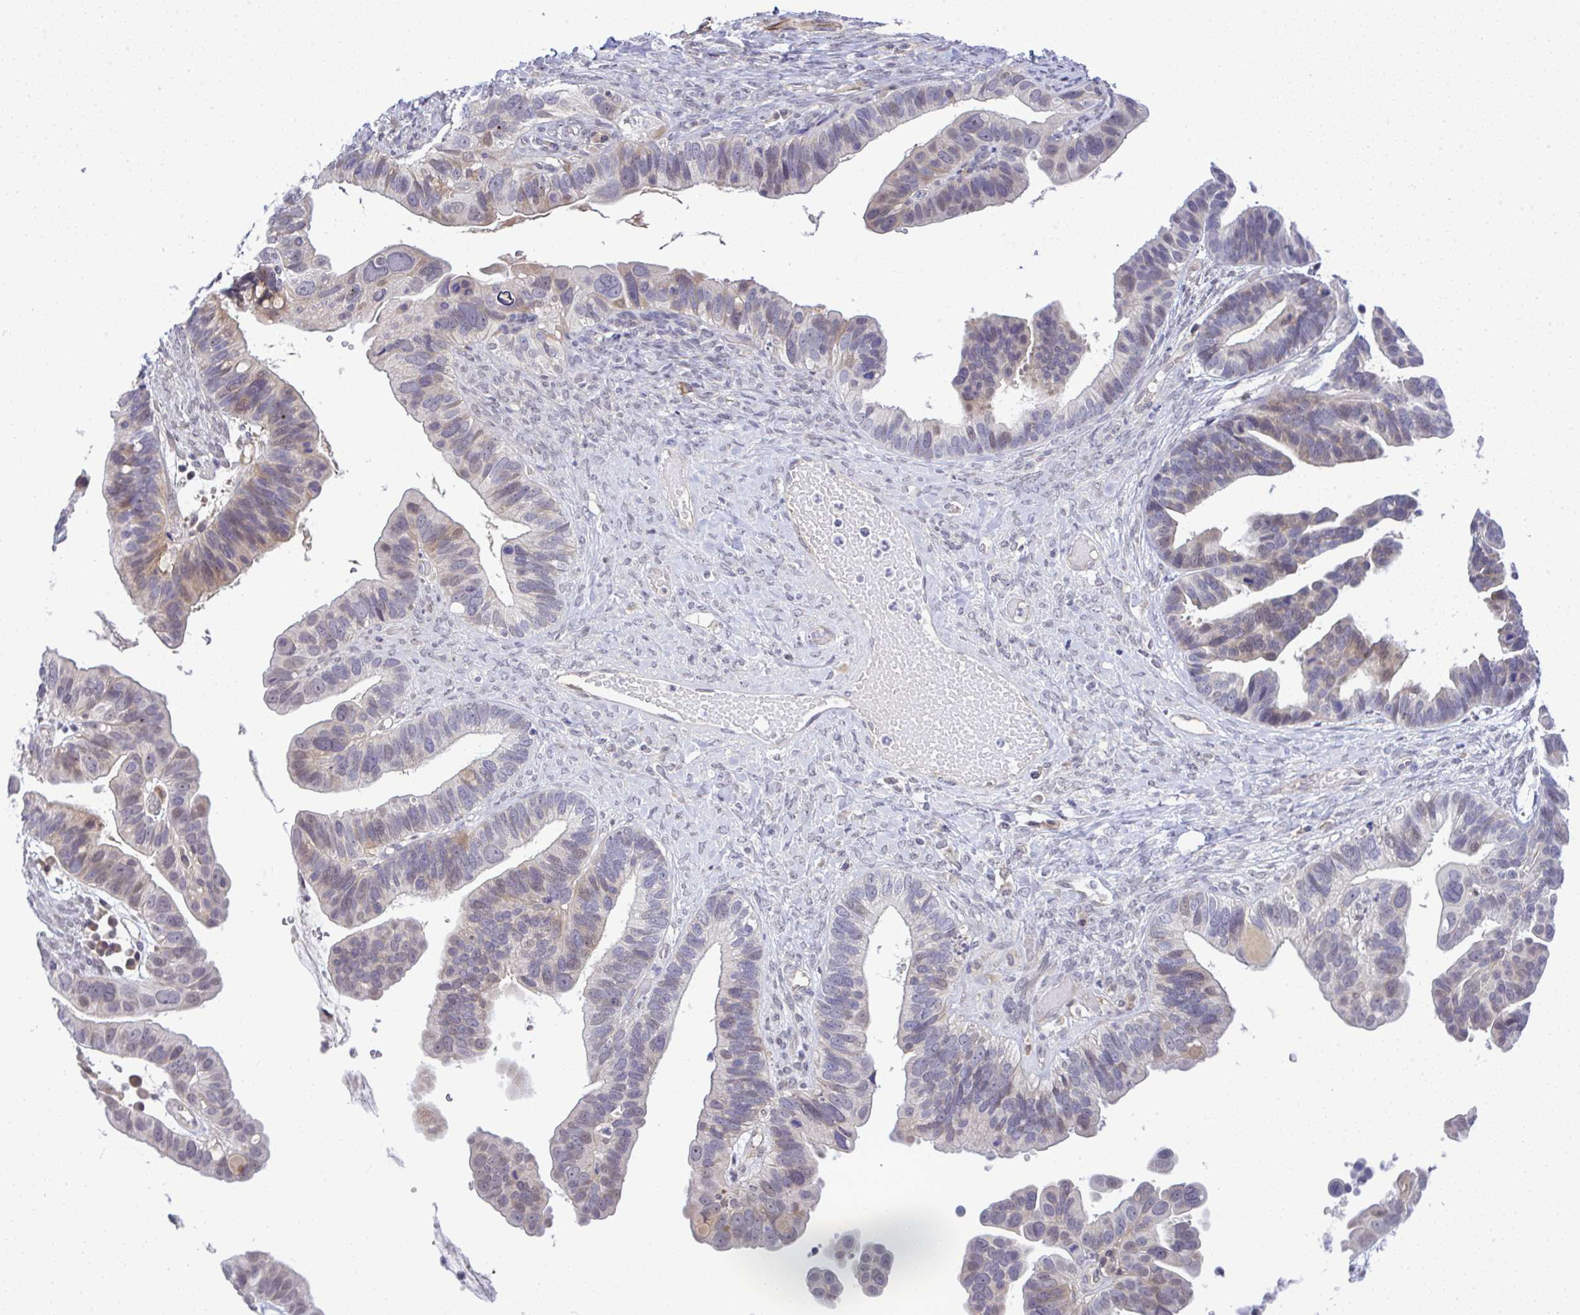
{"staining": {"intensity": "weak", "quantity": "<25%", "location": "cytoplasmic/membranous"}, "tissue": "ovarian cancer", "cell_type": "Tumor cells", "image_type": "cancer", "snomed": [{"axis": "morphology", "description": "Cystadenocarcinoma, serous, NOS"}, {"axis": "topography", "description": "Ovary"}], "caption": "Photomicrograph shows no significant protein expression in tumor cells of serous cystadenocarcinoma (ovarian).", "gene": "C9orf64", "patient": {"sex": "female", "age": 56}}